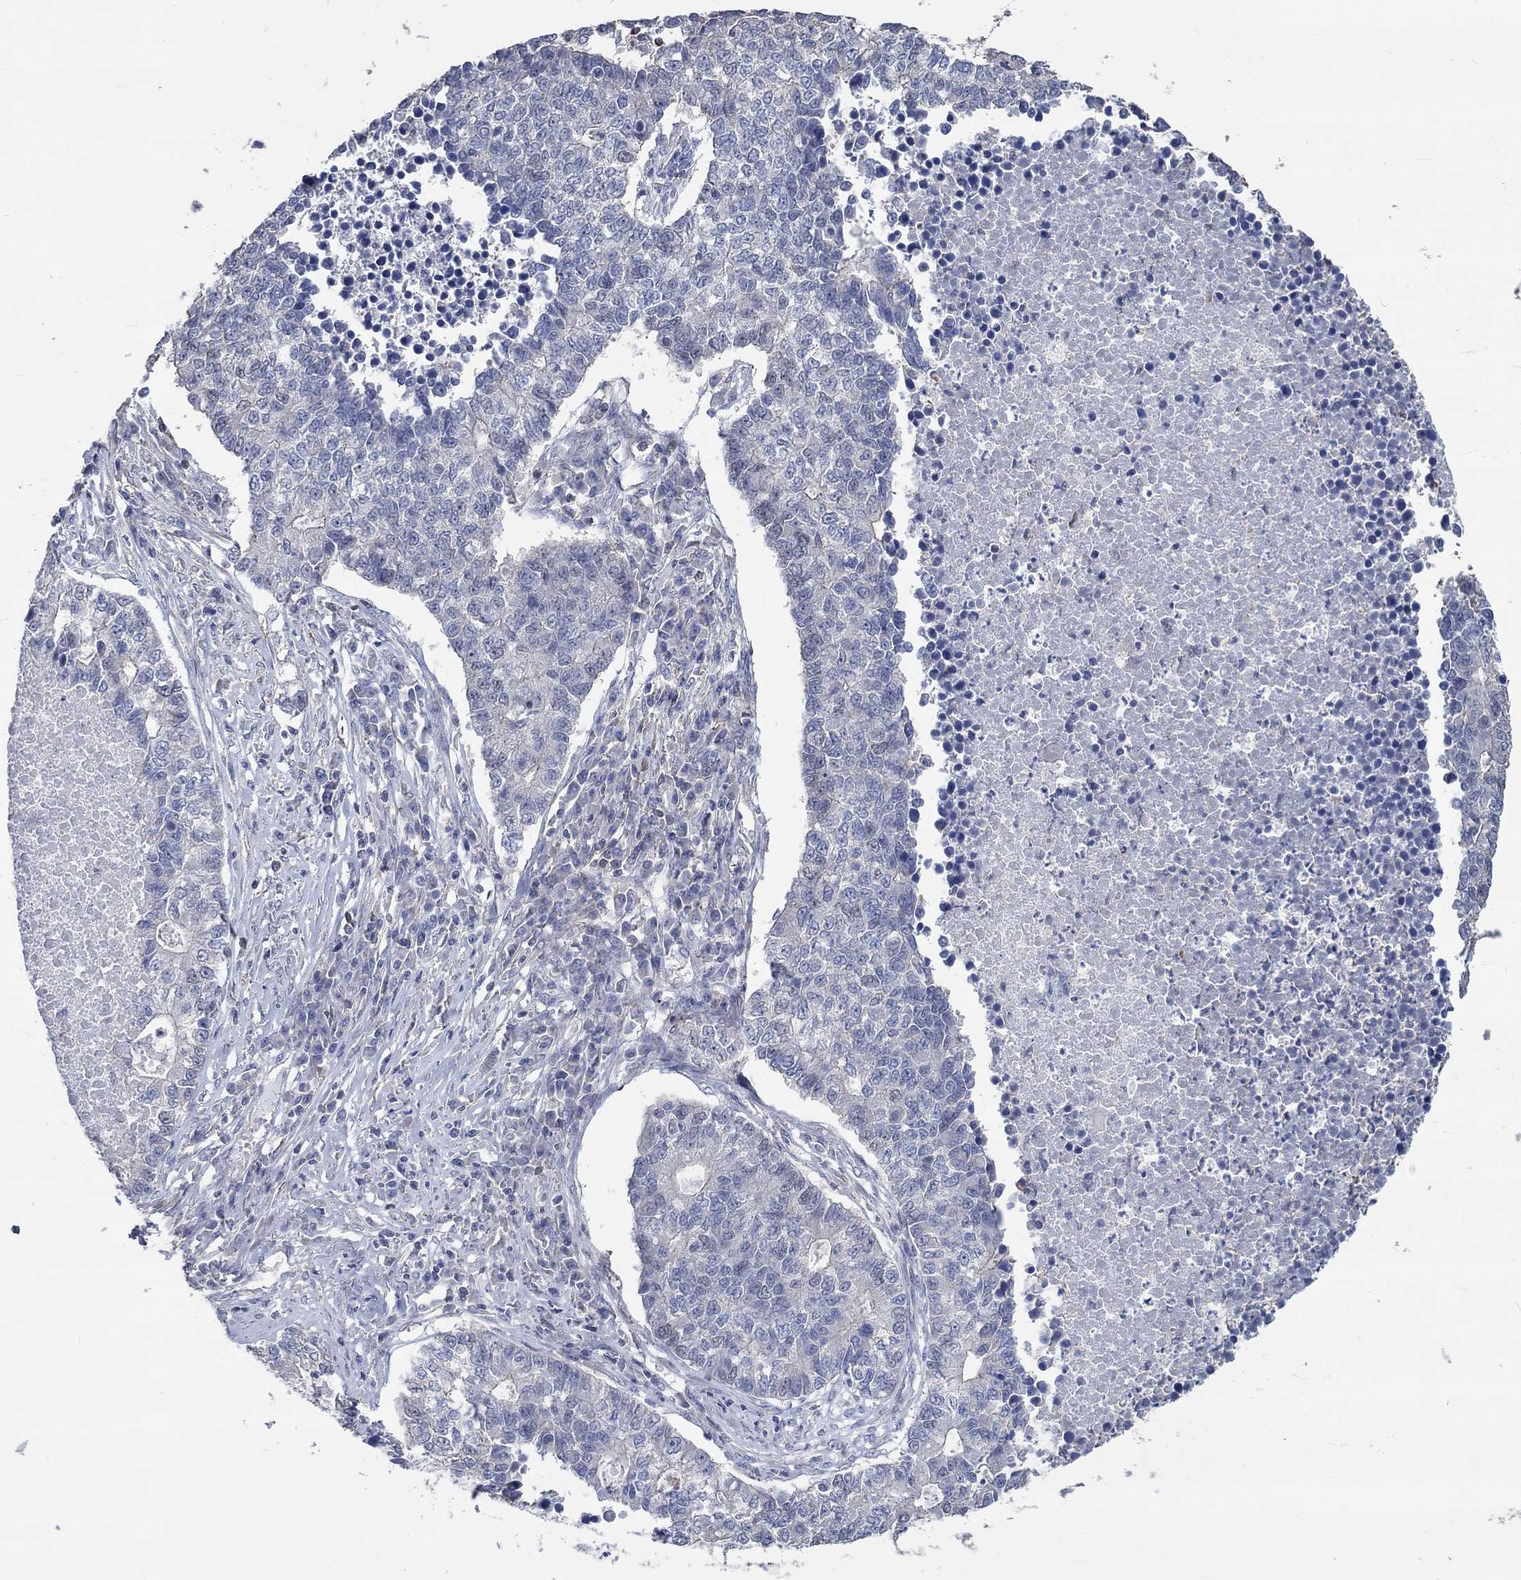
{"staining": {"intensity": "negative", "quantity": "none", "location": "none"}, "tissue": "lung cancer", "cell_type": "Tumor cells", "image_type": "cancer", "snomed": [{"axis": "morphology", "description": "Adenocarcinoma, NOS"}, {"axis": "topography", "description": "Lung"}], "caption": "Human lung cancer stained for a protein using immunohistochemistry demonstrates no staining in tumor cells.", "gene": "TNFAIP8L3", "patient": {"sex": "male", "age": 57}}